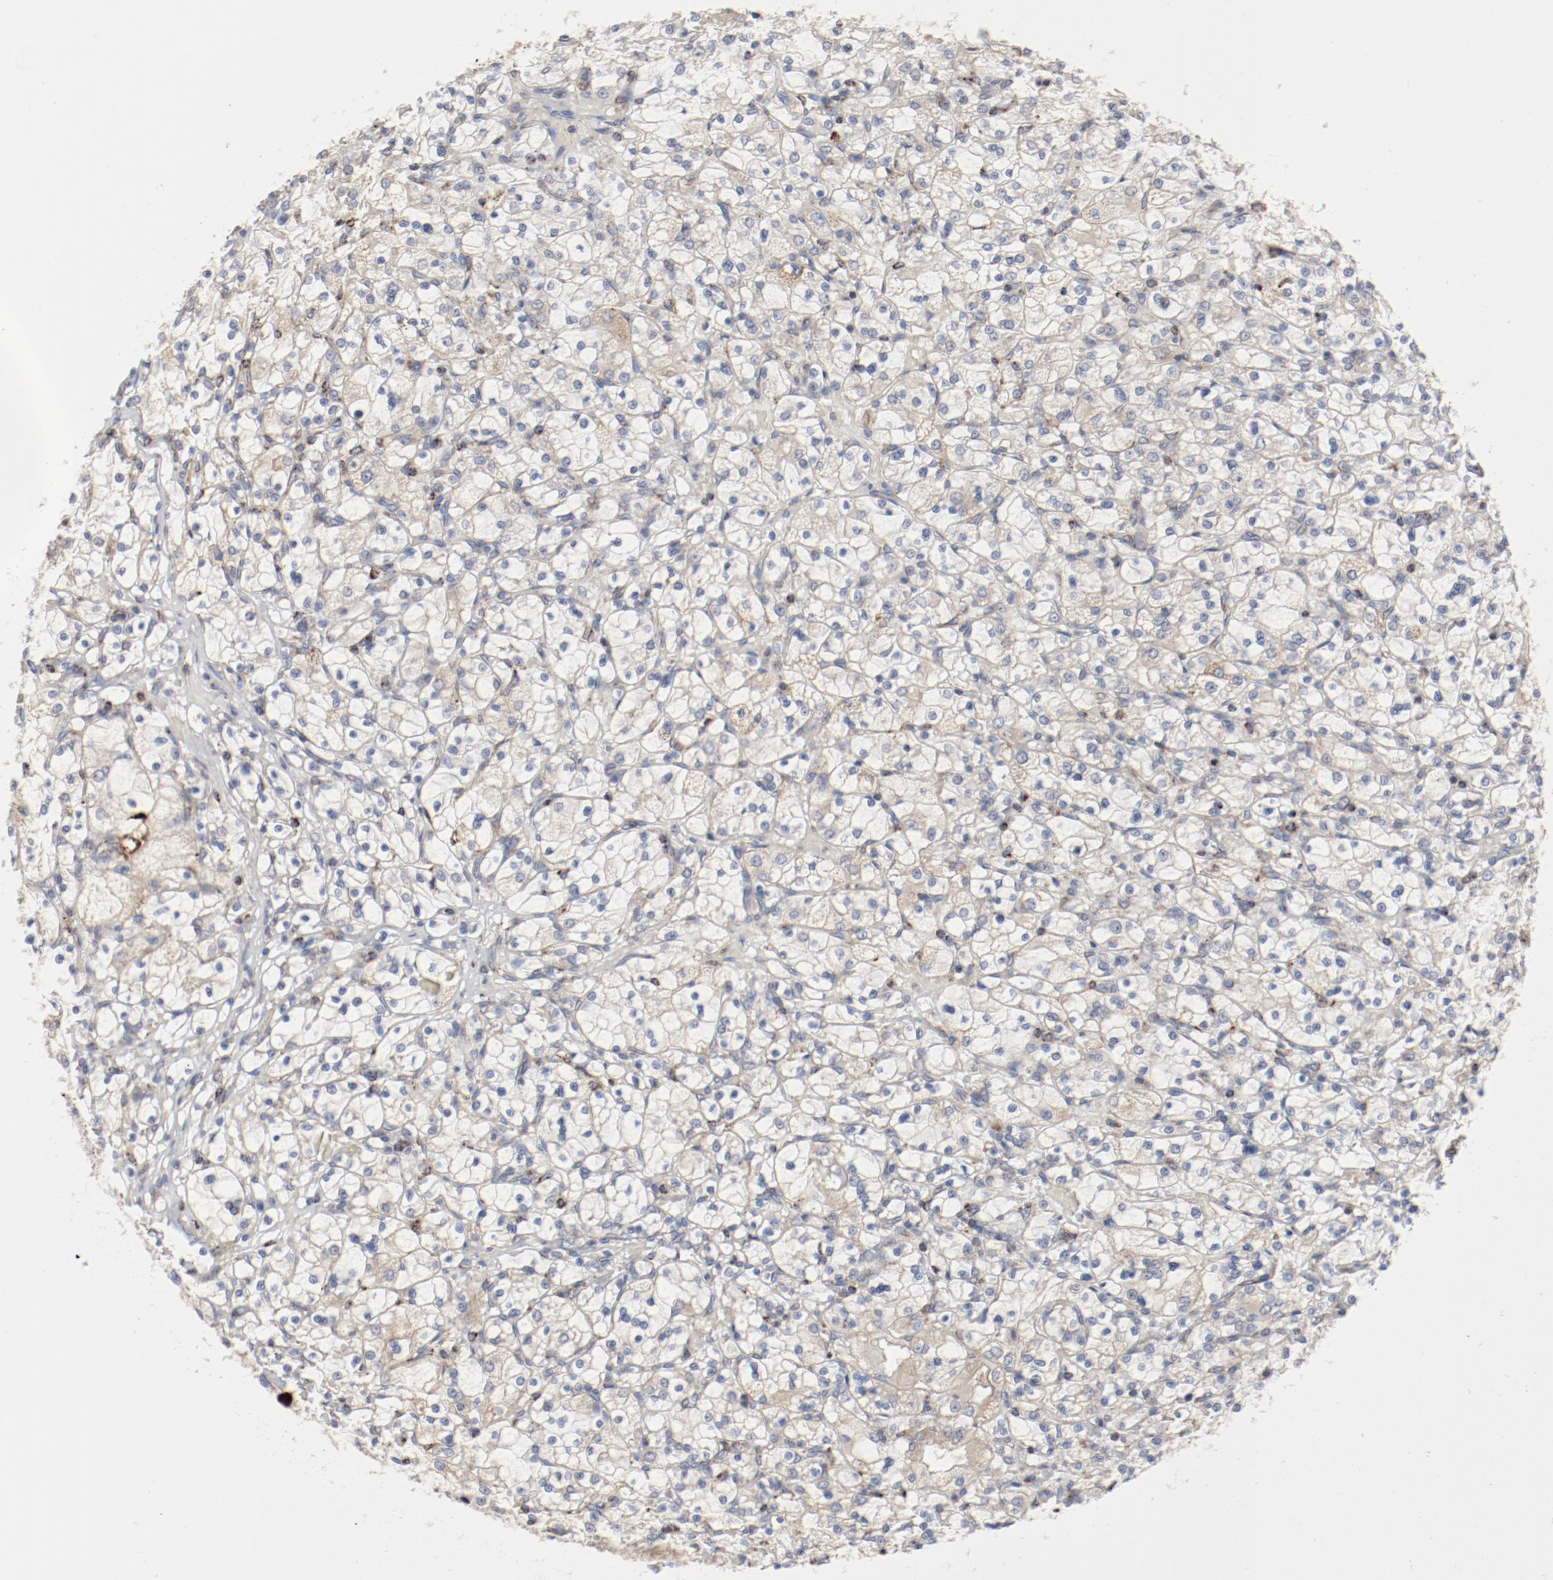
{"staining": {"intensity": "weak", "quantity": "25%-75%", "location": "cytoplasmic/membranous"}, "tissue": "renal cancer", "cell_type": "Tumor cells", "image_type": "cancer", "snomed": [{"axis": "morphology", "description": "Adenocarcinoma, NOS"}, {"axis": "topography", "description": "Kidney"}], "caption": "Human renal adenocarcinoma stained with a protein marker exhibits weak staining in tumor cells.", "gene": "SETD3", "patient": {"sex": "female", "age": 83}}